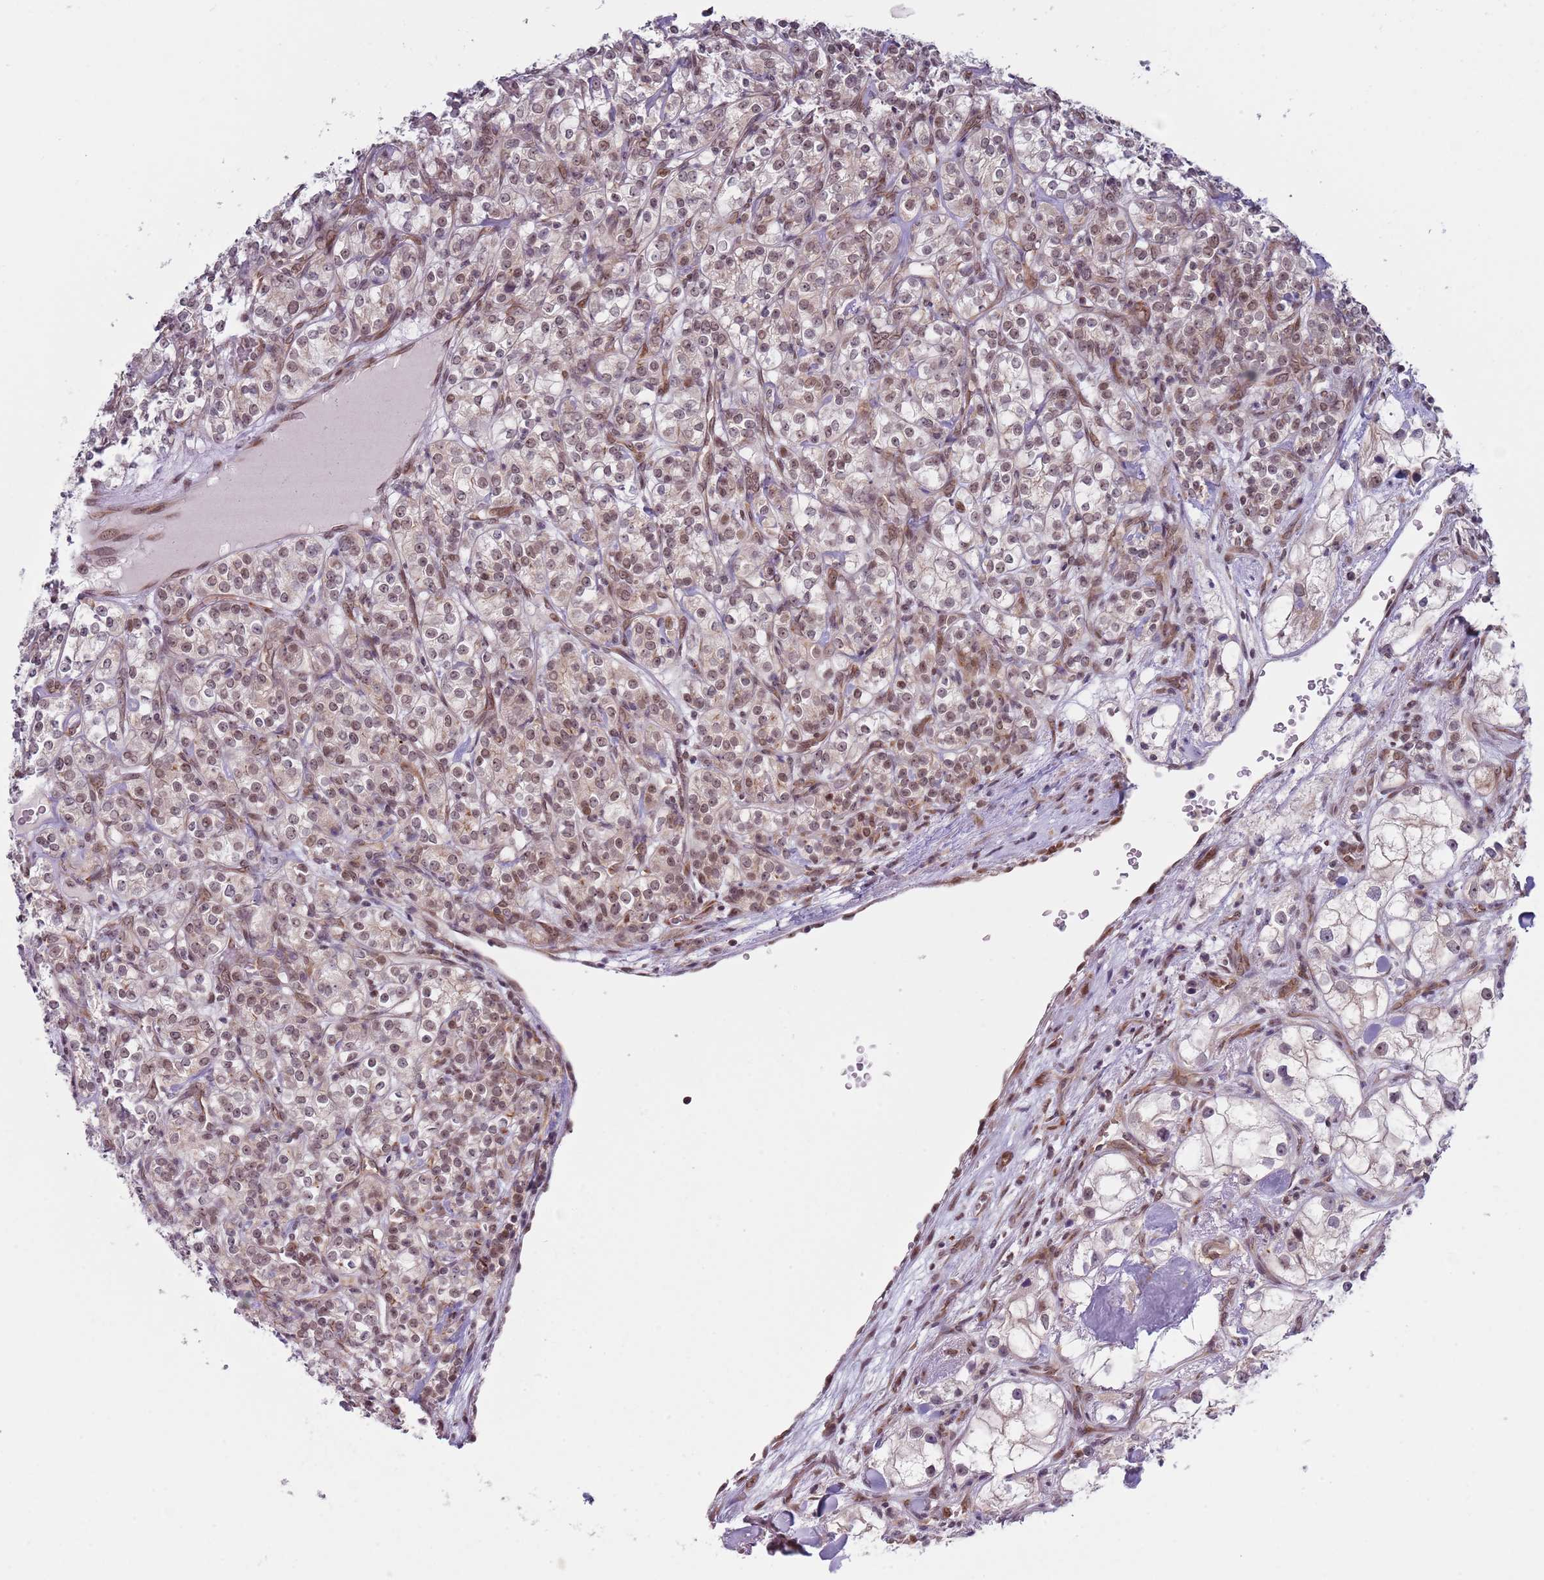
{"staining": {"intensity": "moderate", "quantity": "25%-75%", "location": "nuclear"}, "tissue": "renal cancer", "cell_type": "Tumor cells", "image_type": "cancer", "snomed": [{"axis": "morphology", "description": "Adenocarcinoma, NOS"}, {"axis": "topography", "description": "Kidney"}], "caption": "Tumor cells show moderate nuclear expression in about 25%-75% of cells in renal cancer (adenocarcinoma). The staining was performed using DAB to visualize the protein expression in brown, while the nuclei were stained in blue with hematoxylin (Magnification: 20x).", "gene": "SLC25A32", "patient": {"sex": "male", "age": 77}}